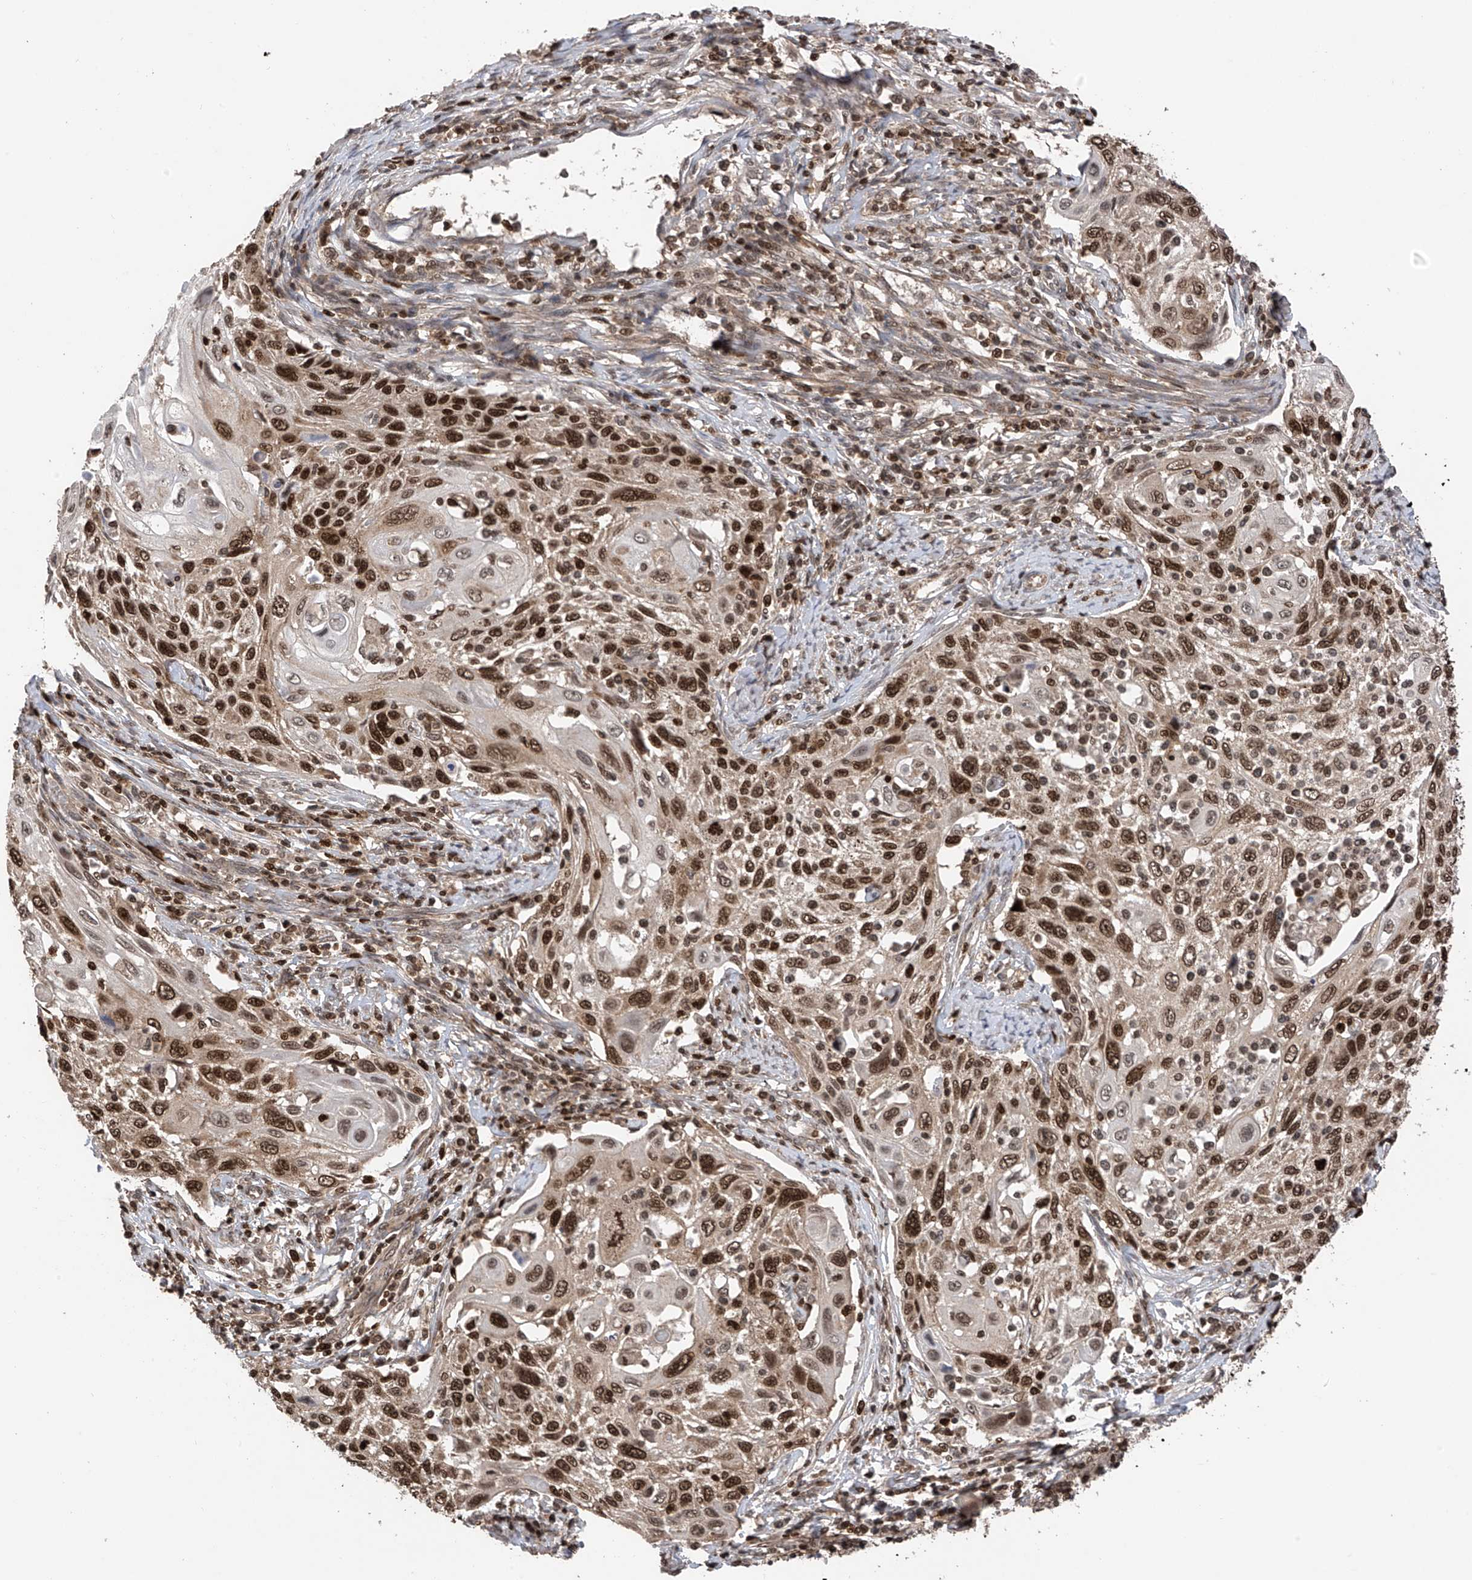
{"staining": {"intensity": "strong", "quantity": ">75%", "location": "nuclear"}, "tissue": "cervical cancer", "cell_type": "Tumor cells", "image_type": "cancer", "snomed": [{"axis": "morphology", "description": "Squamous cell carcinoma, NOS"}, {"axis": "topography", "description": "Cervix"}], "caption": "Tumor cells demonstrate high levels of strong nuclear expression in approximately >75% of cells in cervical squamous cell carcinoma.", "gene": "DNAJC9", "patient": {"sex": "female", "age": 70}}